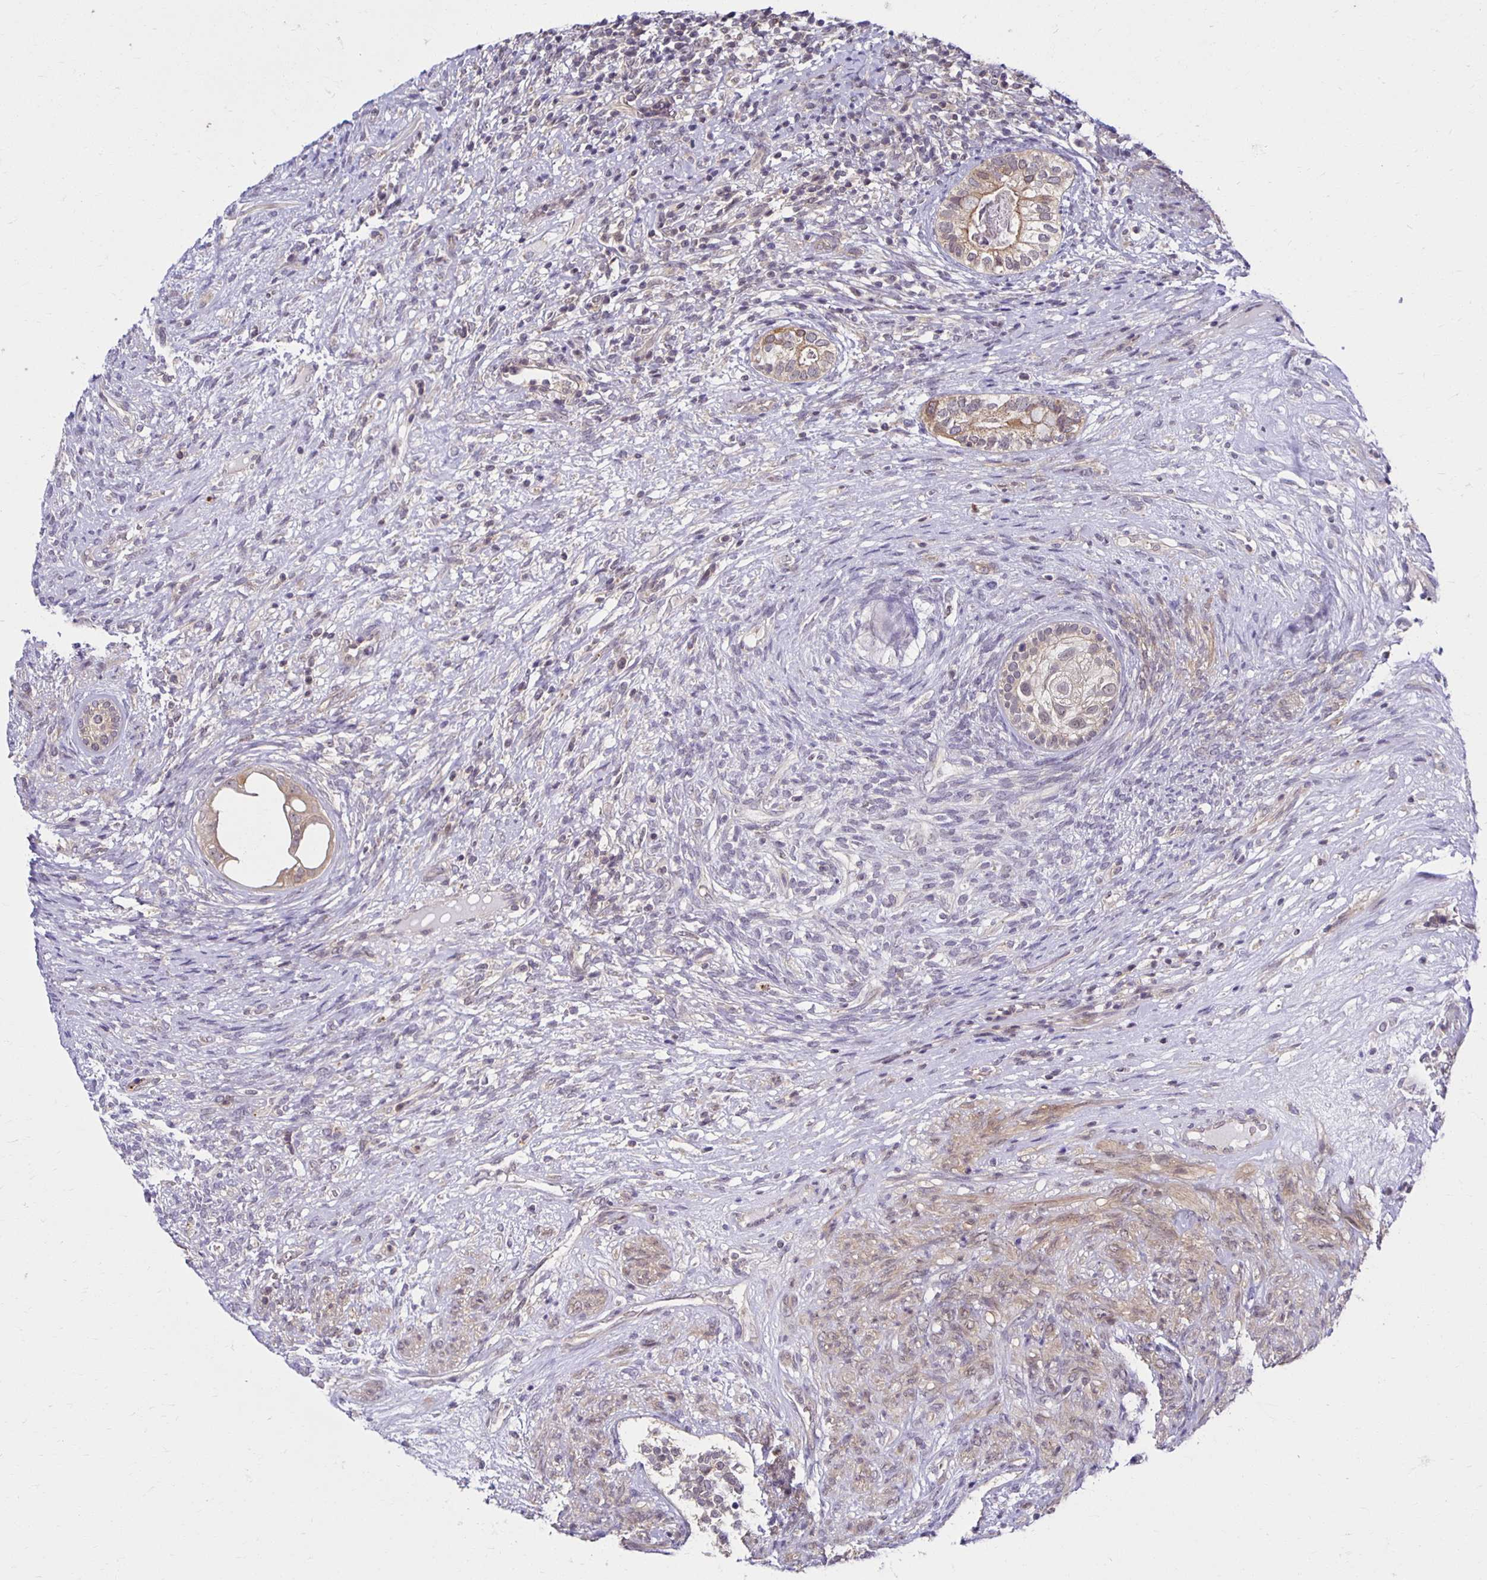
{"staining": {"intensity": "weak", "quantity": "25%-75%", "location": "cytoplasmic/membranous"}, "tissue": "testis cancer", "cell_type": "Tumor cells", "image_type": "cancer", "snomed": [{"axis": "morphology", "description": "Seminoma, NOS"}, {"axis": "morphology", "description": "Carcinoma, Embryonal, NOS"}, {"axis": "topography", "description": "Testis"}], "caption": "Protein expression analysis of human testis cancer reveals weak cytoplasmic/membranous expression in about 25%-75% of tumor cells.", "gene": "MIEN1", "patient": {"sex": "male", "age": 41}}